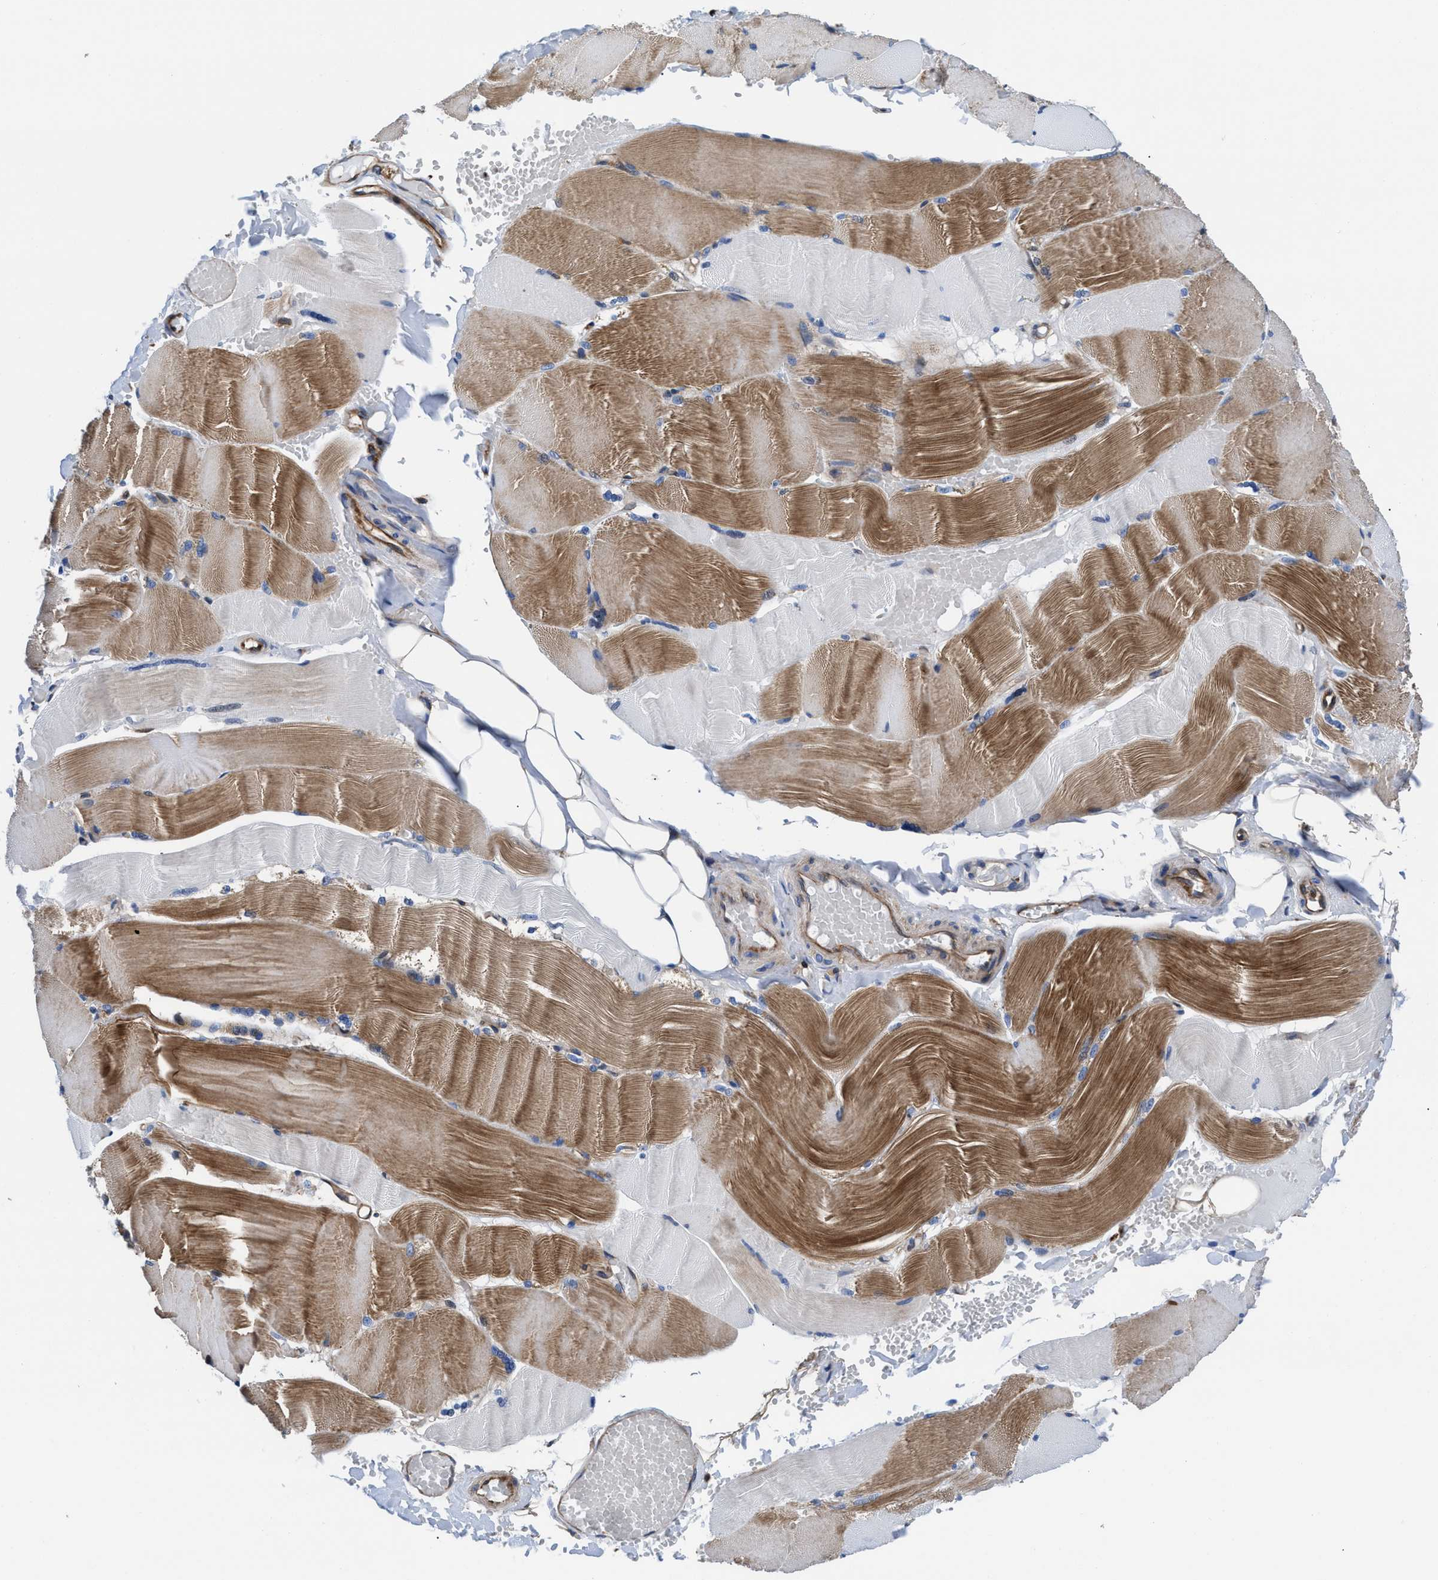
{"staining": {"intensity": "moderate", "quantity": "25%-75%", "location": "cytoplasmic/membranous"}, "tissue": "skeletal muscle", "cell_type": "Myocytes", "image_type": "normal", "snomed": [{"axis": "morphology", "description": "Normal tissue, NOS"}, {"axis": "topography", "description": "Skin"}, {"axis": "topography", "description": "Skeletal muscle"}], "caption": "Brown immunohistochemical staining in benign skeletal muscle reveals moderate cytoplasmic/membranous staining in about 25%-75% of myocytes.", "gene": "PRR15L", "patient": {"sex": "male", "age": 83}}